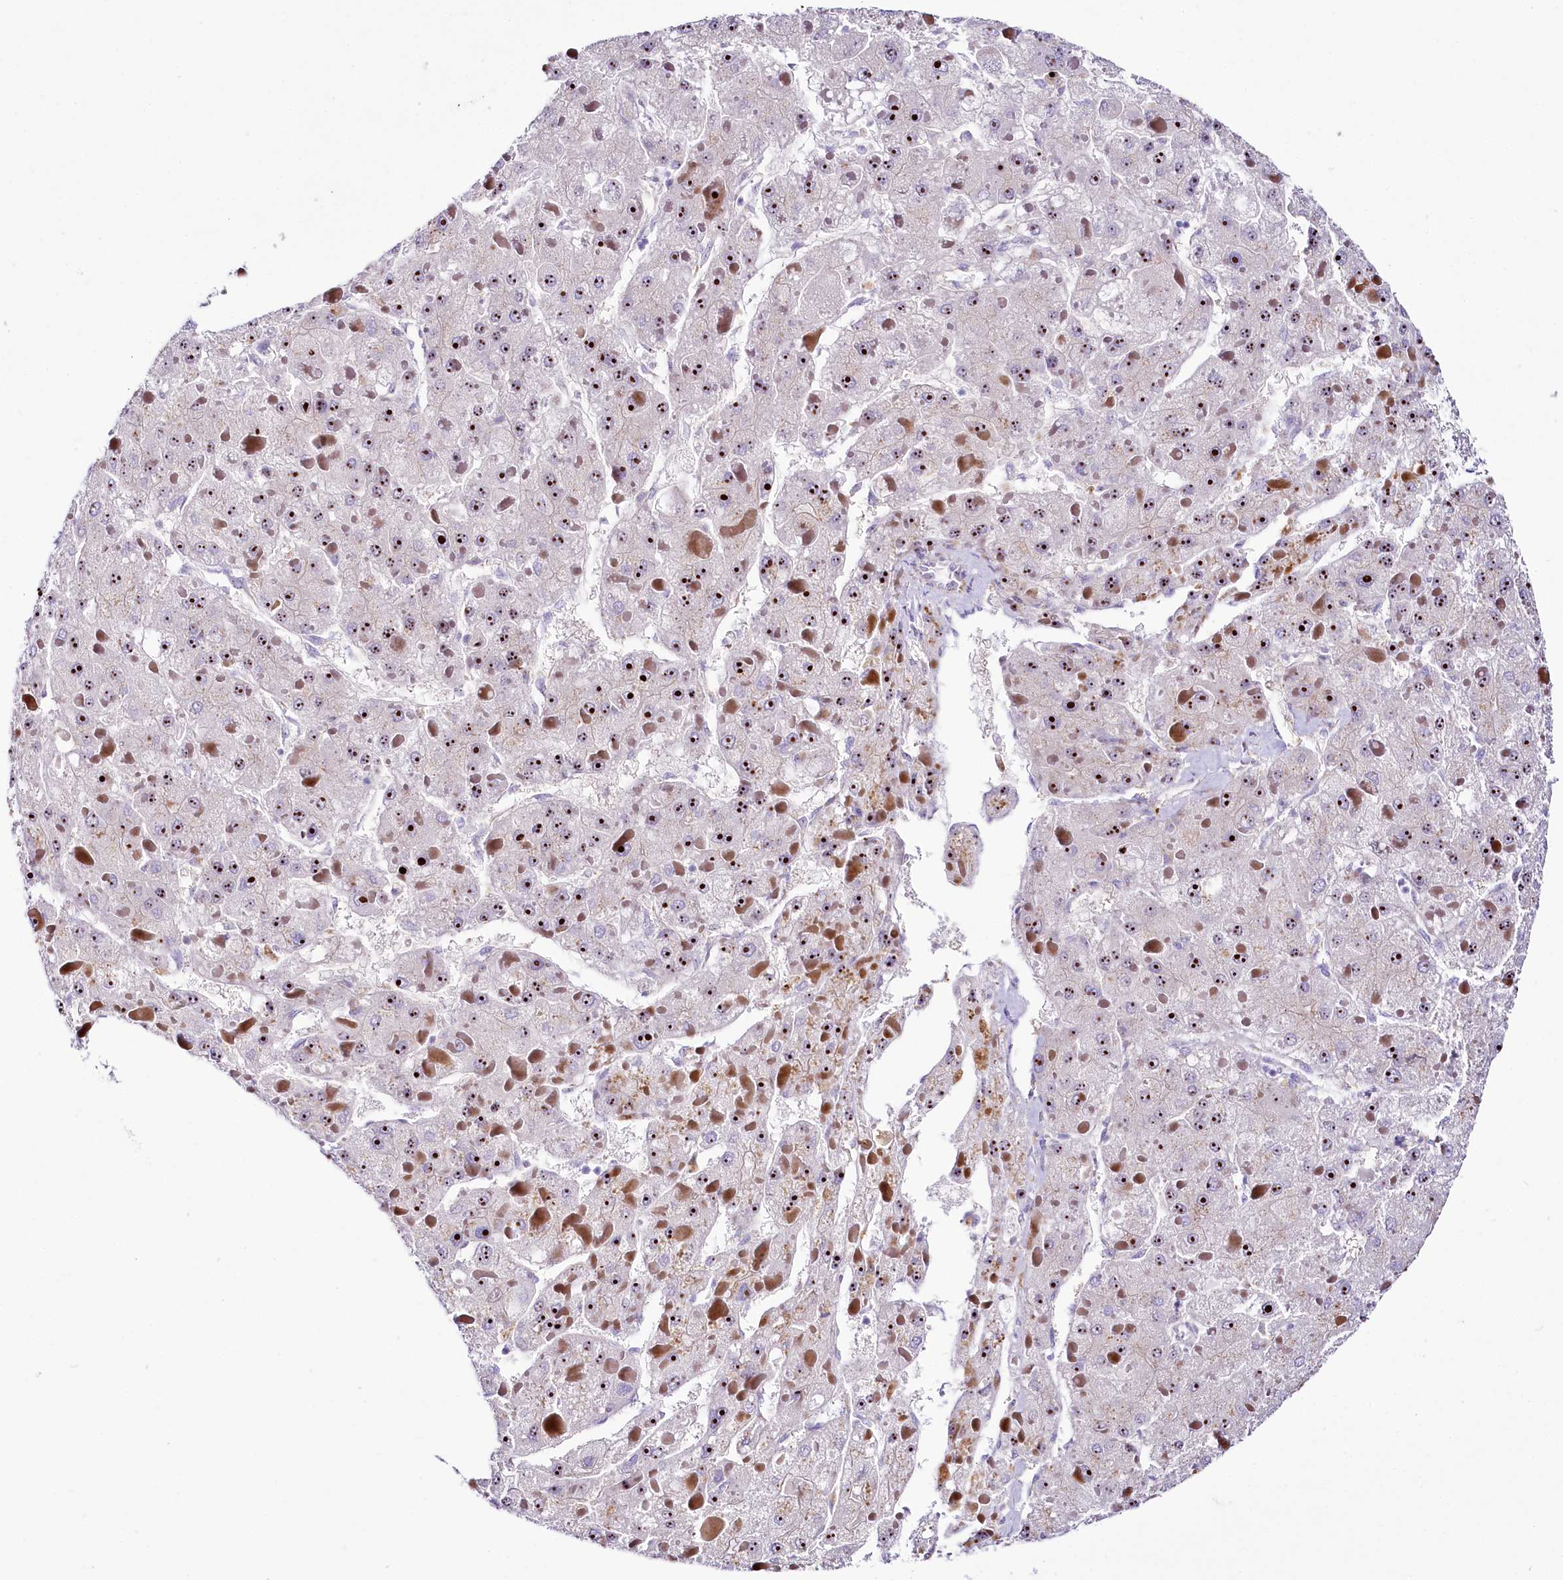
{"staining": {"intensity": "strong", "quantity": ">75%", "location": "nuclear"}, "tissue": "liver cancer", "cell_type": "Tumor cells", "image_type": "cancer", "snomed": [{"axis": "morphology", "description": "Carcinoma, Hepatocellular, NOS"}, {"axis": "topography", "description": "Liver"}], "caption": "Human liver cancer stained with a brown dye demonstrates strong nuclear positive expression in about >75% of tumor cells.", "gene": "SH3TC2", "patient": {"sex": "female", "age": 73}}